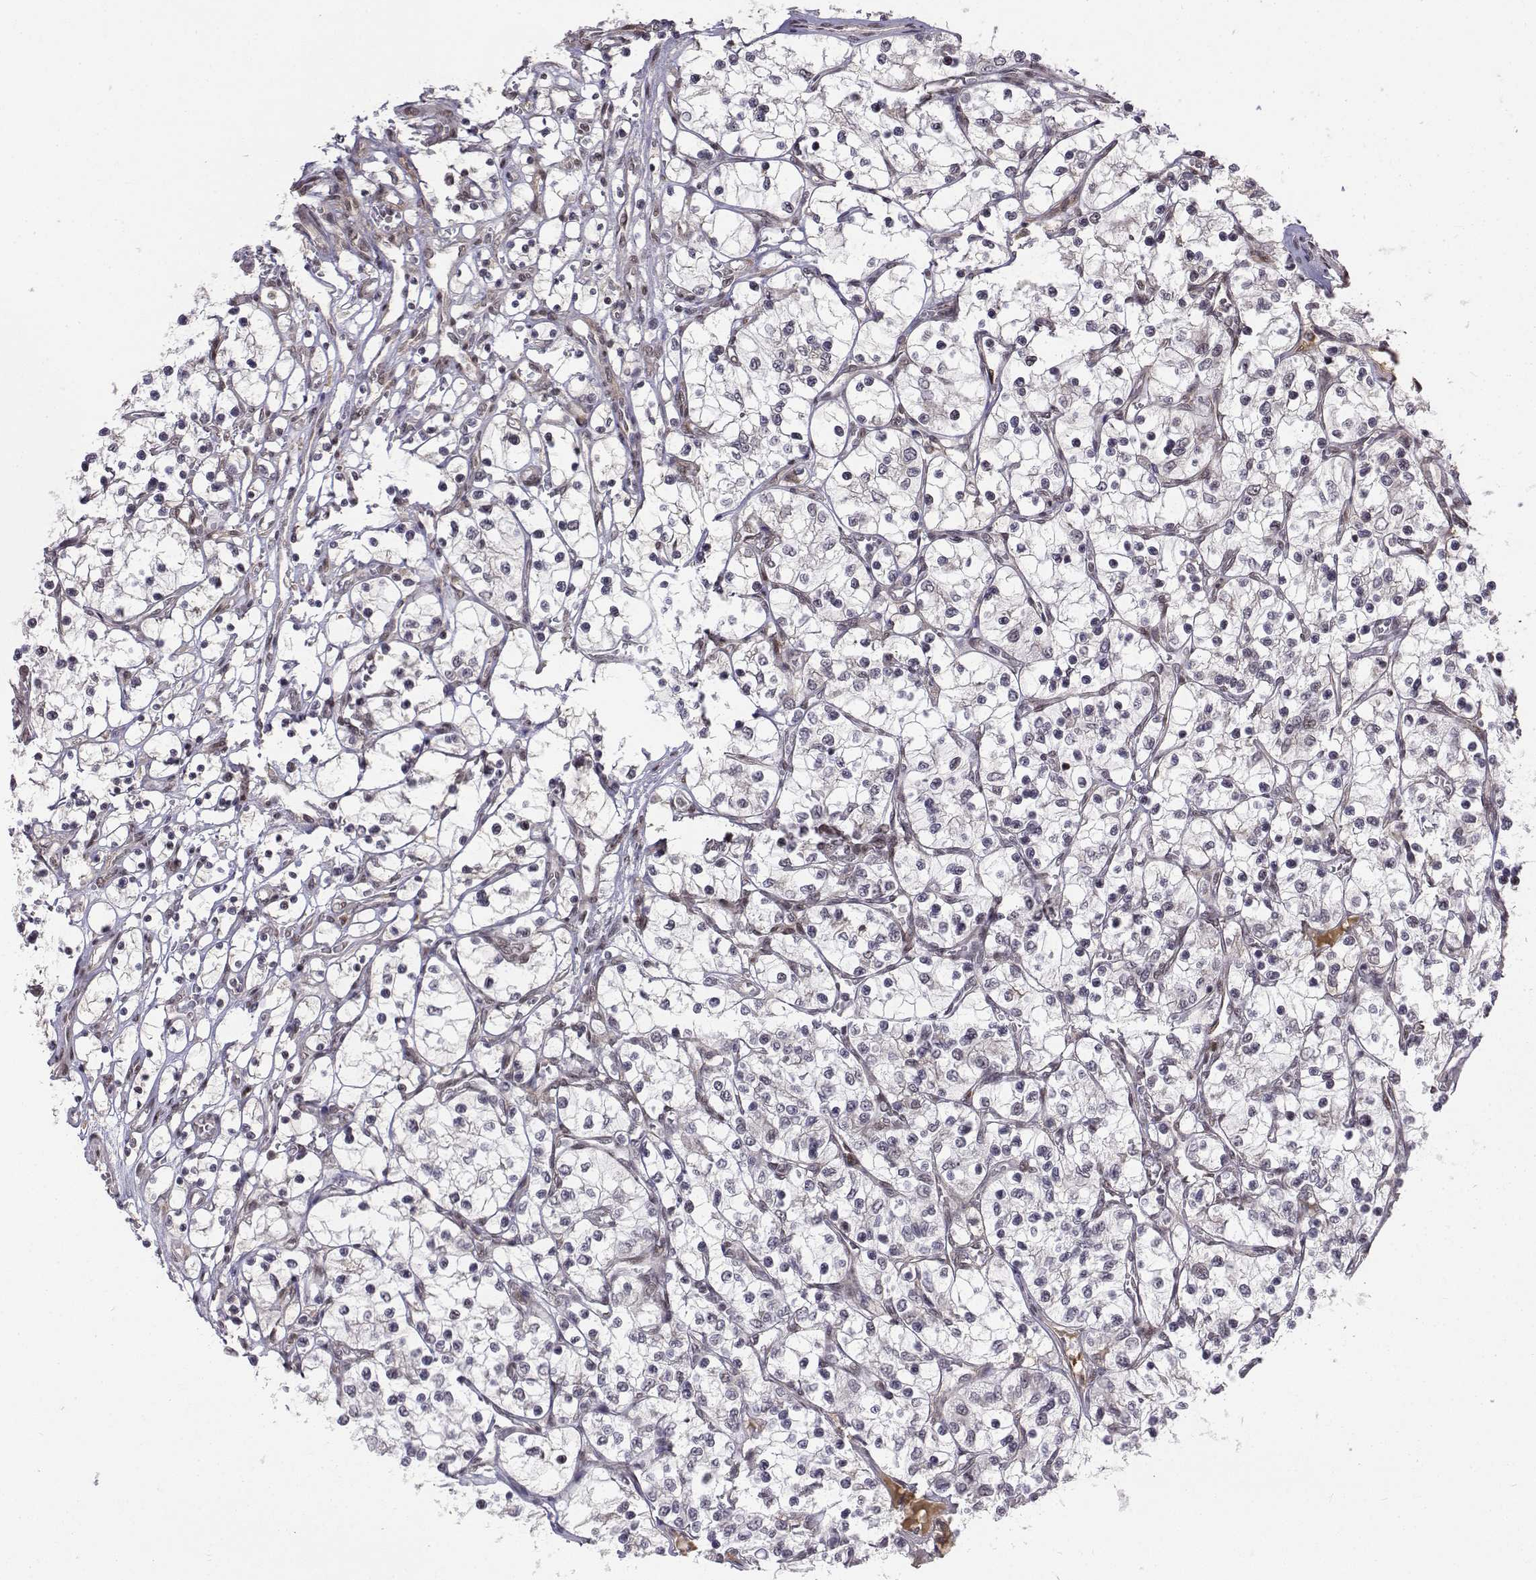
{"staining": {"intensity": "negative", "quantity": "none", "location": "none"}, "tissue": "renal cancer", "cell_type": "Tumor cells", "image_type": "cancer", "snomed": [{"axis": "morphology", "description": "Adenocarcinoma, NOS"}, {"axis": "topography", "description": "Kidney"}], "caption": "There is no significant positivity in tumor cells of adenocarcinoma (renal).", "gene": "ITGA7", "patient": {"sex": "female", "age": 69}}